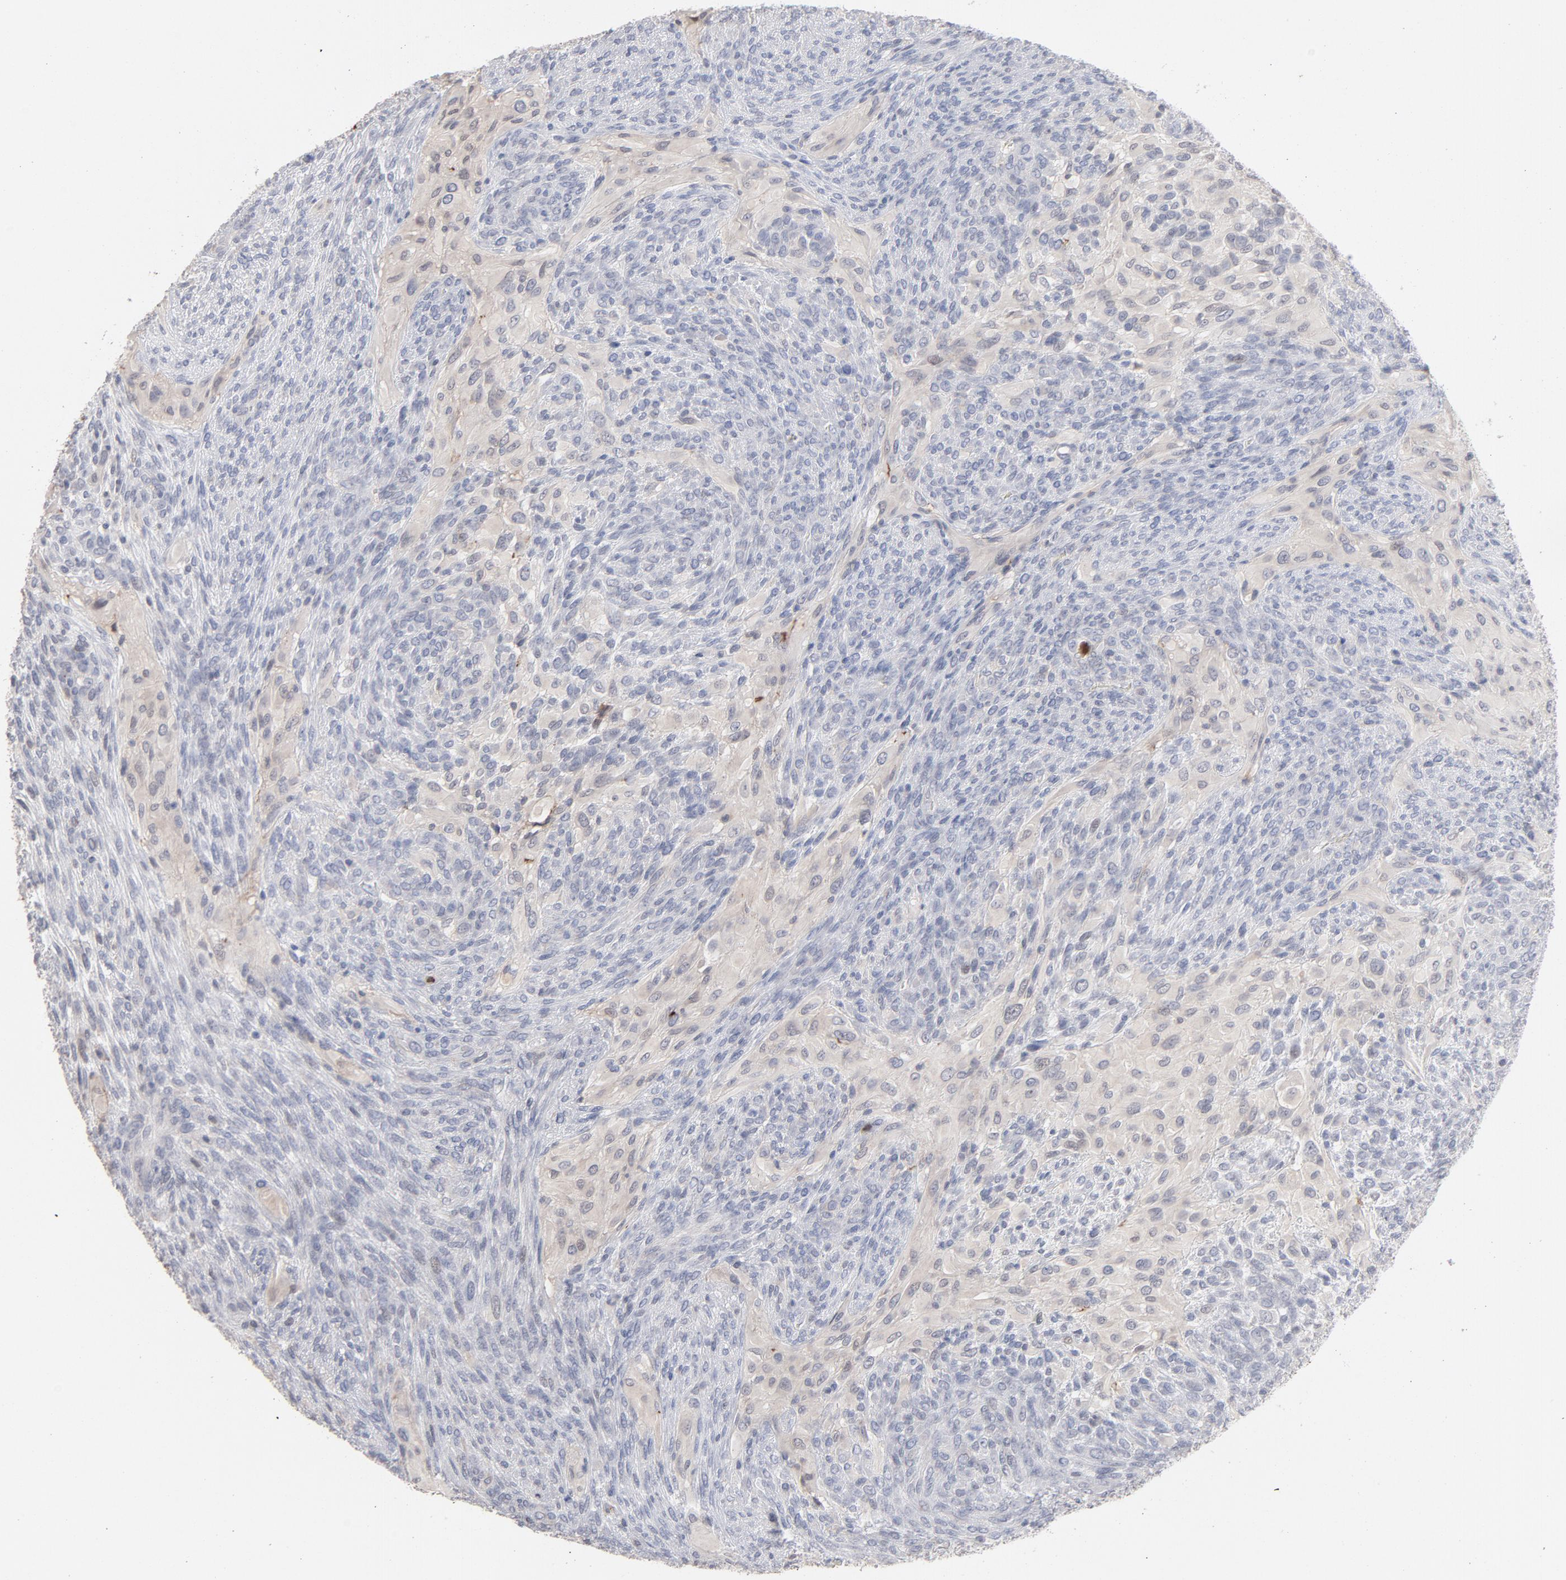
{"staining": {"intensity": "weak", "quantity": "25%-75%", "location": "cytoplasmic/membranous"}, "tissue": "glioma", "cell_type": "Tumor cells", "image_type": "cancer", "snomed": [{"axis": "morphology", "description": "Glioma, malignant, High grade"}, {"axis": "topography", "description": "Cerebral cortex"}], "caption": "High-power microscopy captured an immunohistochemistry (IHC) image of glioma, revealing weak cytoplasmic/membranous positivity in approximately 25%-75% of tumor cells.", "gene": "PNMA1", "patient": {"sex": "female", "age": 55}}